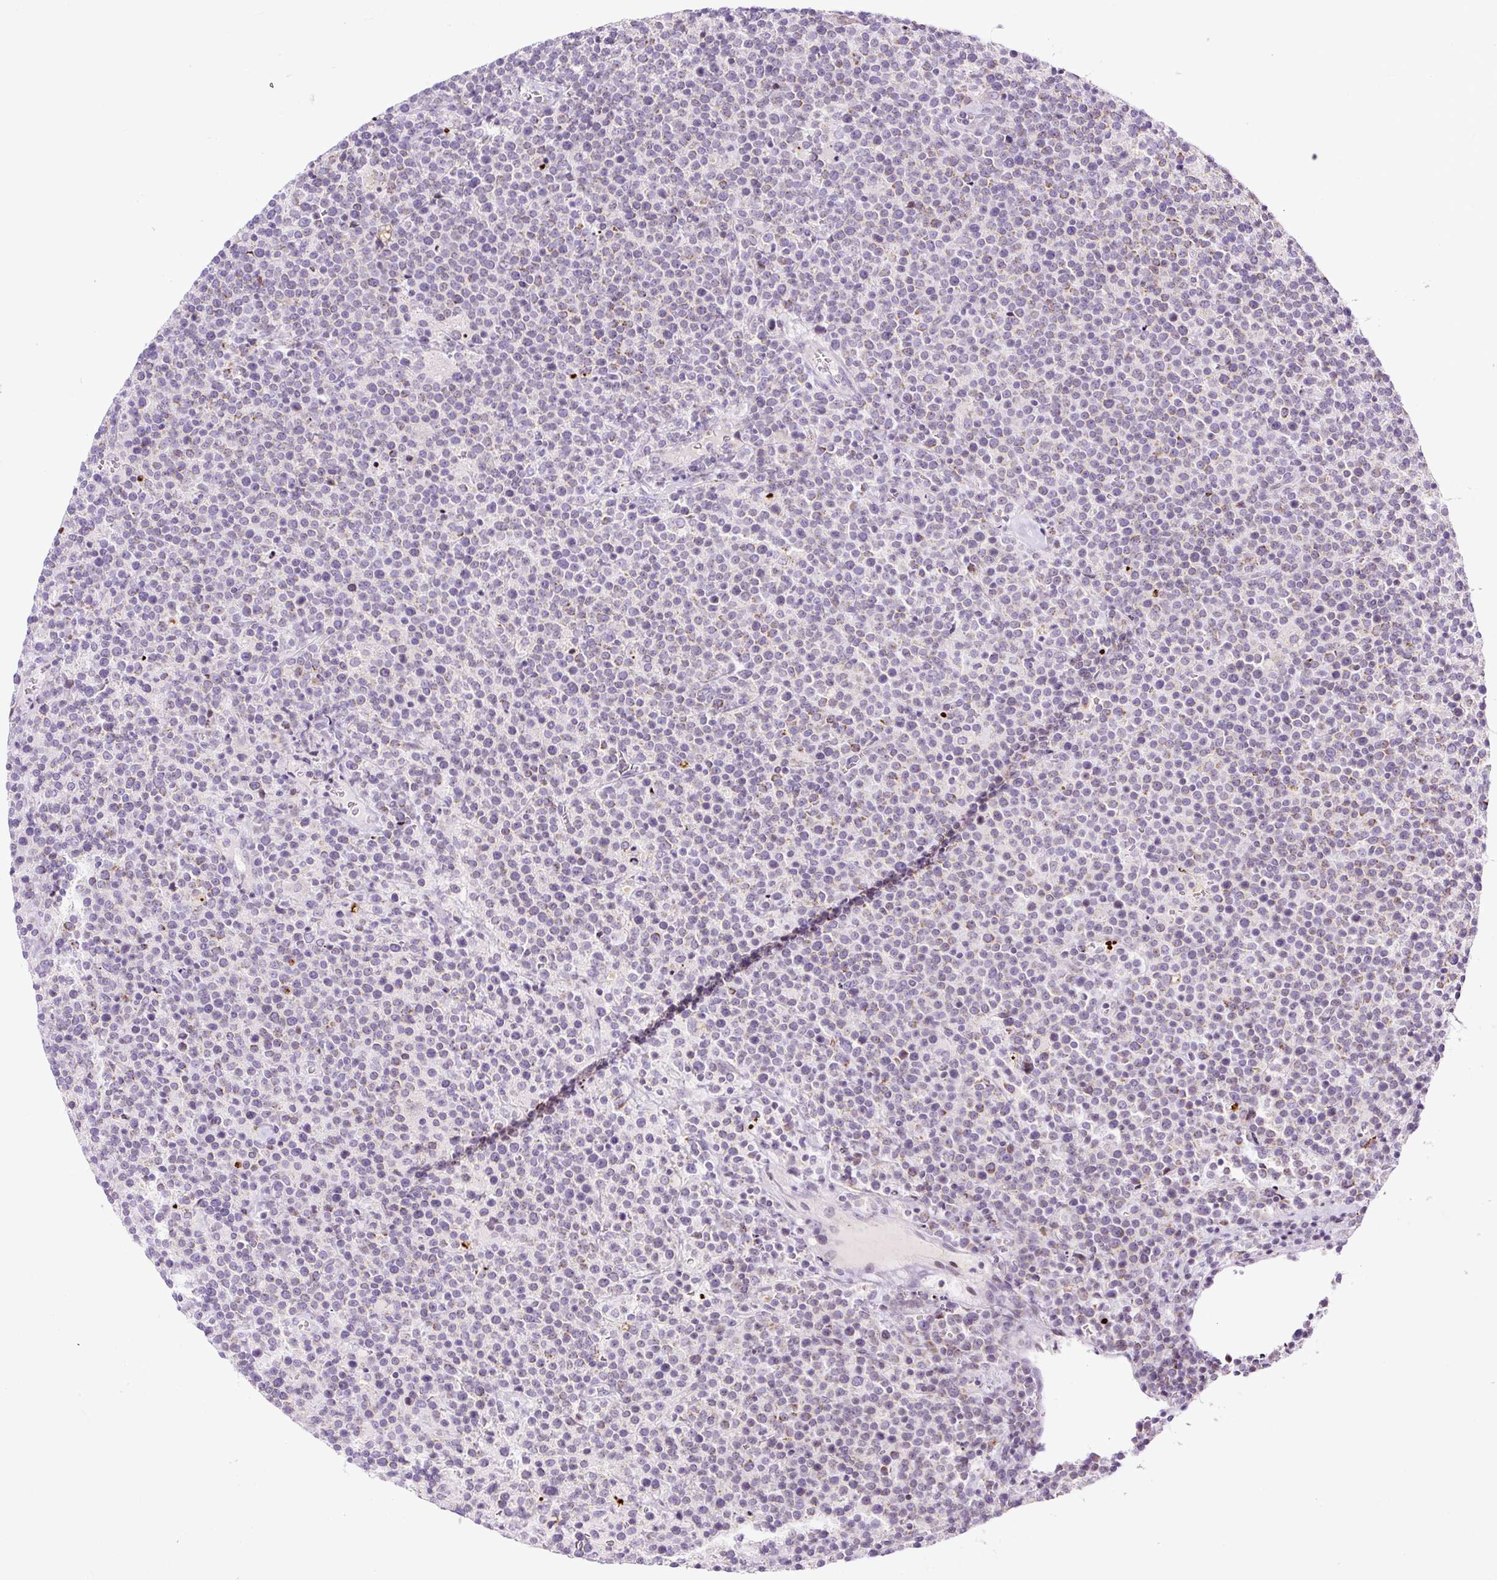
{"staining": {"intensity": "negative", "quantity": "none", "location": "none"}, "tissue": "lymphoma", "cell_type": "Tumor cells", "image_type": "cancer", "snomed": [{"axis": "morphology", "description": "Malignant lymphoma, non-Hodgkin's type, High grade"}, {"axis": "topography", "description": "Lymph node"}], "caption": "Photomicrograph shows no protein expression in tumor cells of high-grade malignant lymphoma, non-Hodgkin's type tissue.", "gene": "FMC1", "patient": {"sex": "male", "age": 61}}